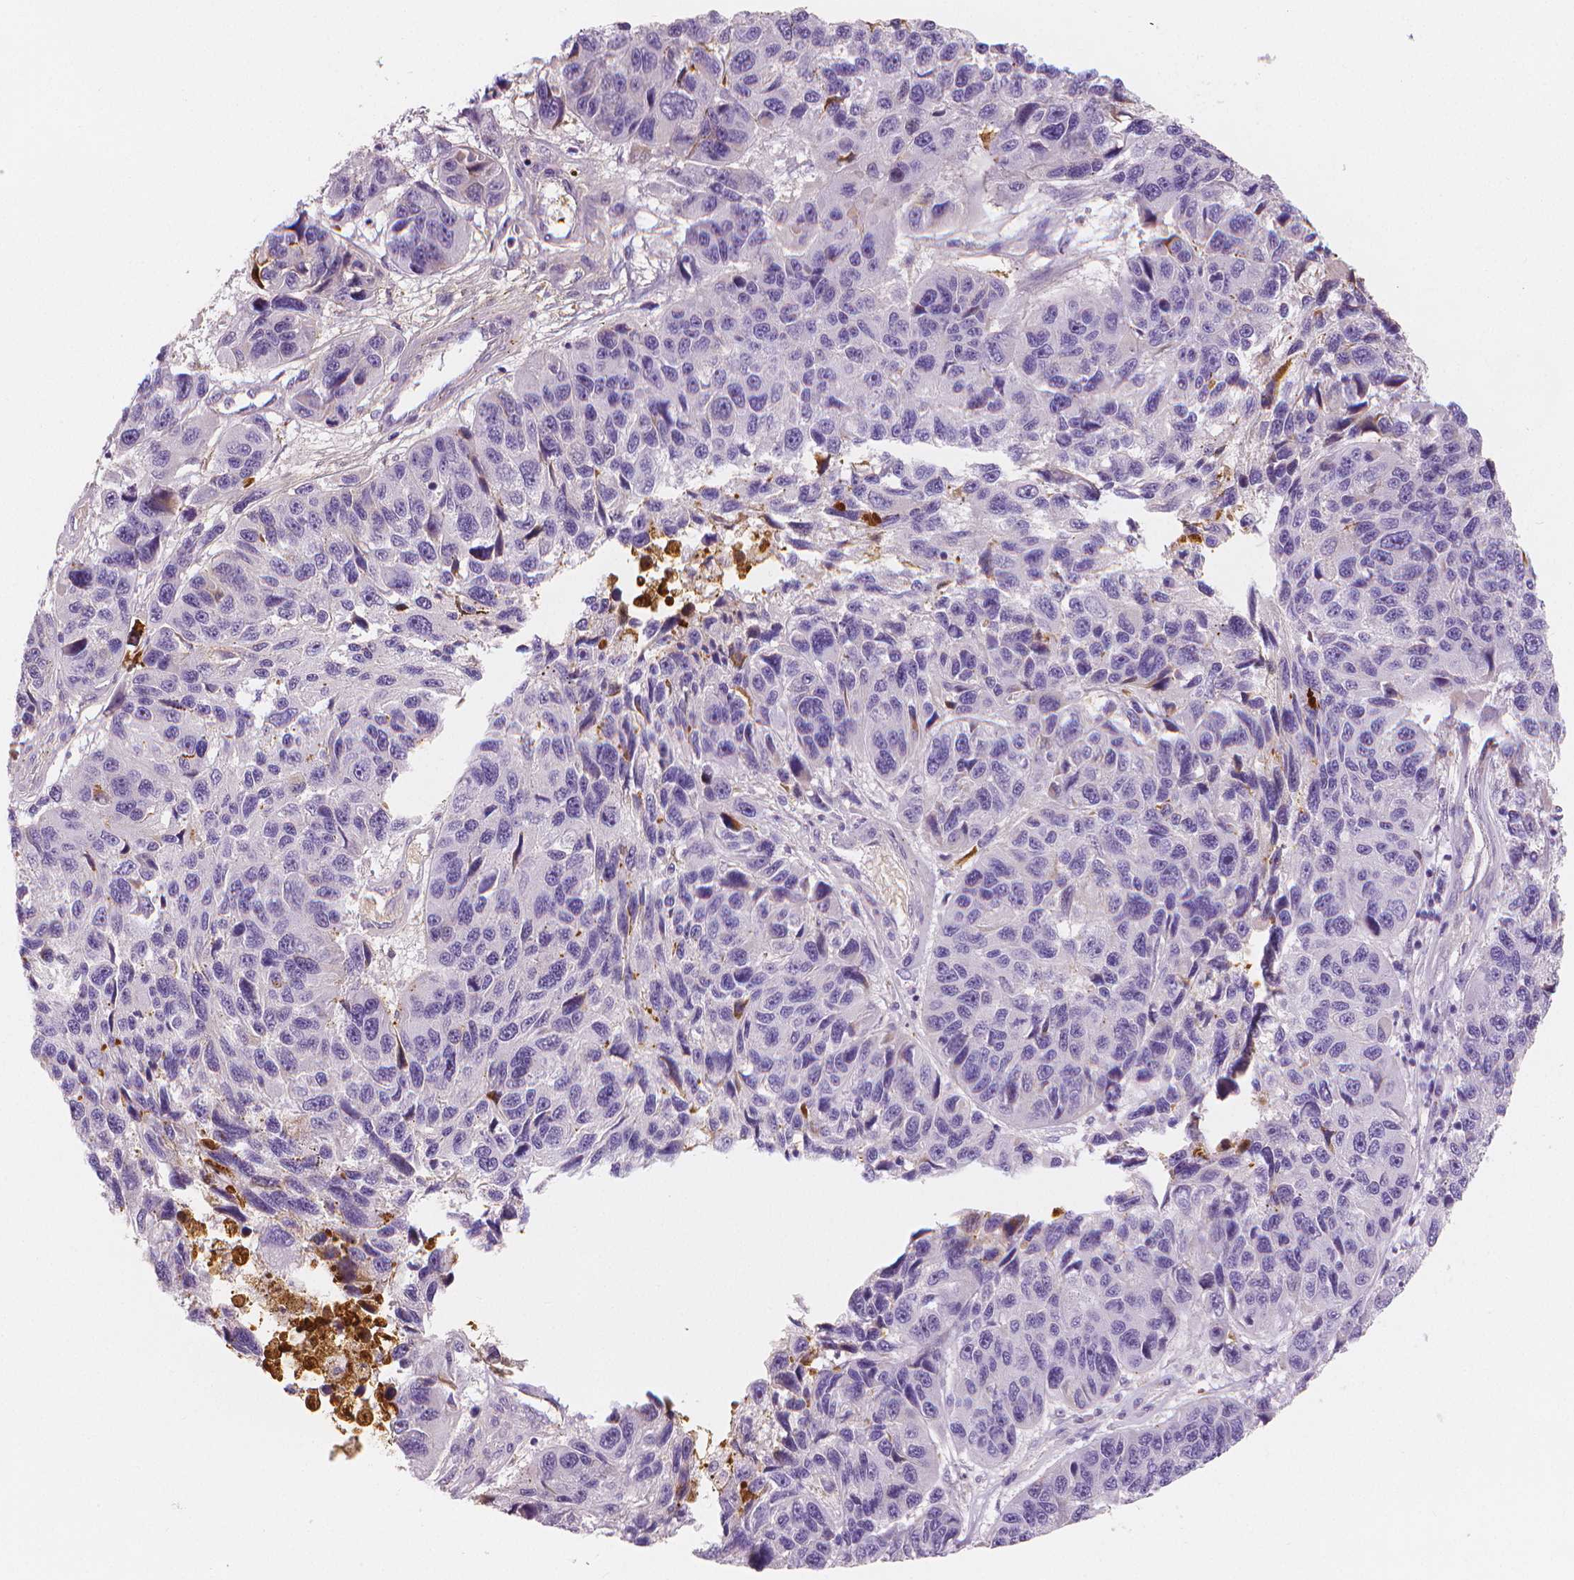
{"staining": {"intensity": "negative", "quantity": "none", "location": "none"}, "tissue": "melanoma", "cell_type": "Tumor cells", "image_type": "cancer", "snomed": [{"axis": "morphology", "description": "Malignant melanoma, NOS"}, {"axis": "topography", "description": "Skin"}], "caption": "This is an immunohistochemistry (IHC) histopathology image of melanoma. There is no staining in tumor cells.", "gene": "APOA4", "patient": {"sex": "male", "age": 53}}